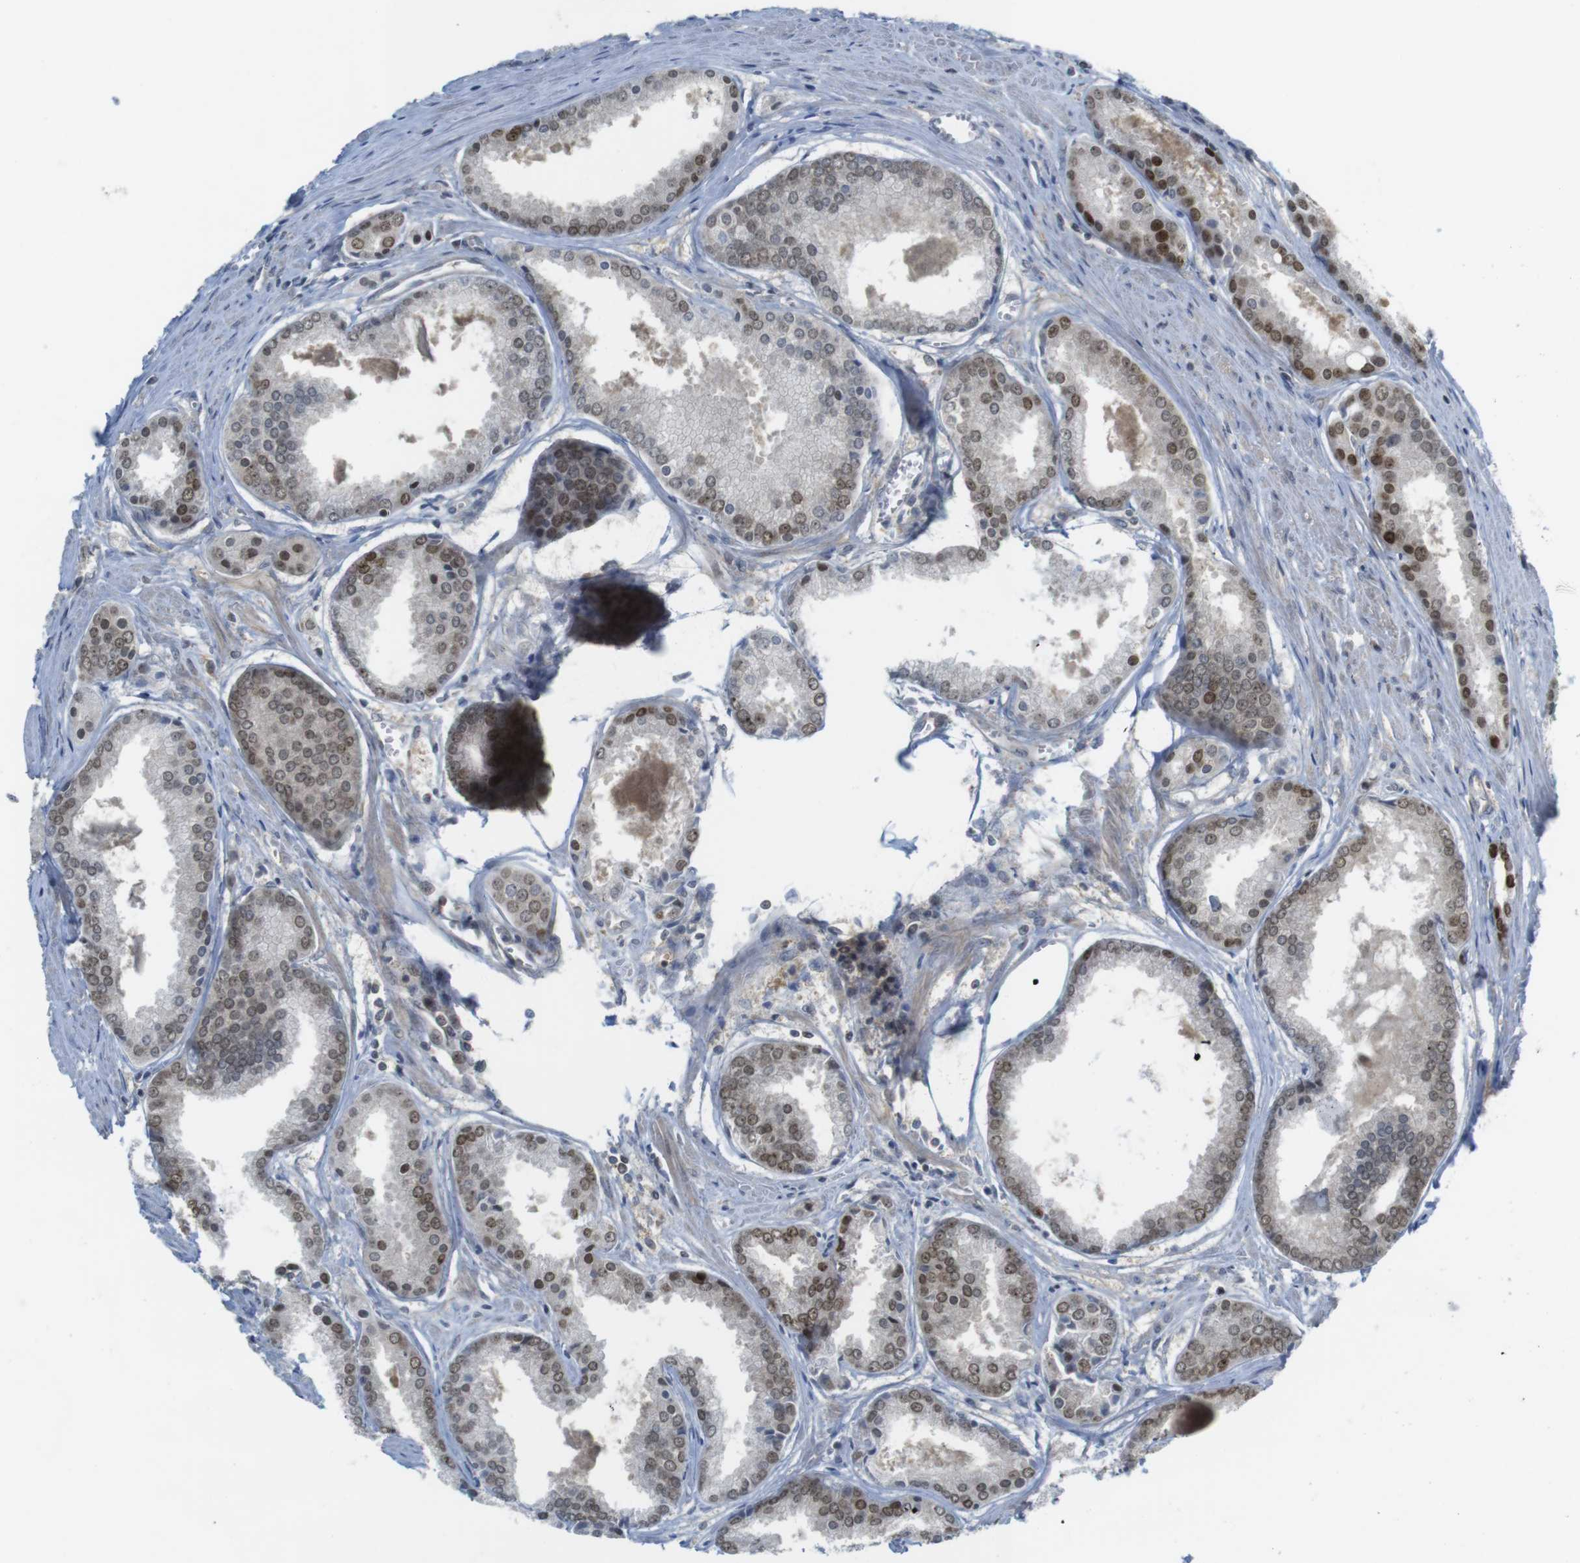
{"staining": {"intensity": "moderate", "quantity": "25%-75%", "location": "nuclear"}, "tissue": "prostate cancer", "cell_type": "Tumor cells", "image_type": "cancer", "snomed": [{"axis": "morphology", "description": "Adenocarcinoma, Low grade"}, {"axis": "topography", "description": "Prostate"}], "caption": "Immunohistochemistry staining of prostate adenocarcinoma (low-grade), which displays medium levels of moderate nuclear positivity in approximately 25%-75% of tumor cells indicating moderate nuclear protein expression. The staining was performed using DAB (3,3'-diaminobenzidine) (brown) for protein detection and nuclei were counterstained in hematoxylin (blue).", "gene": "RCC1", "patient": {"sex": "male", "age": 64}}